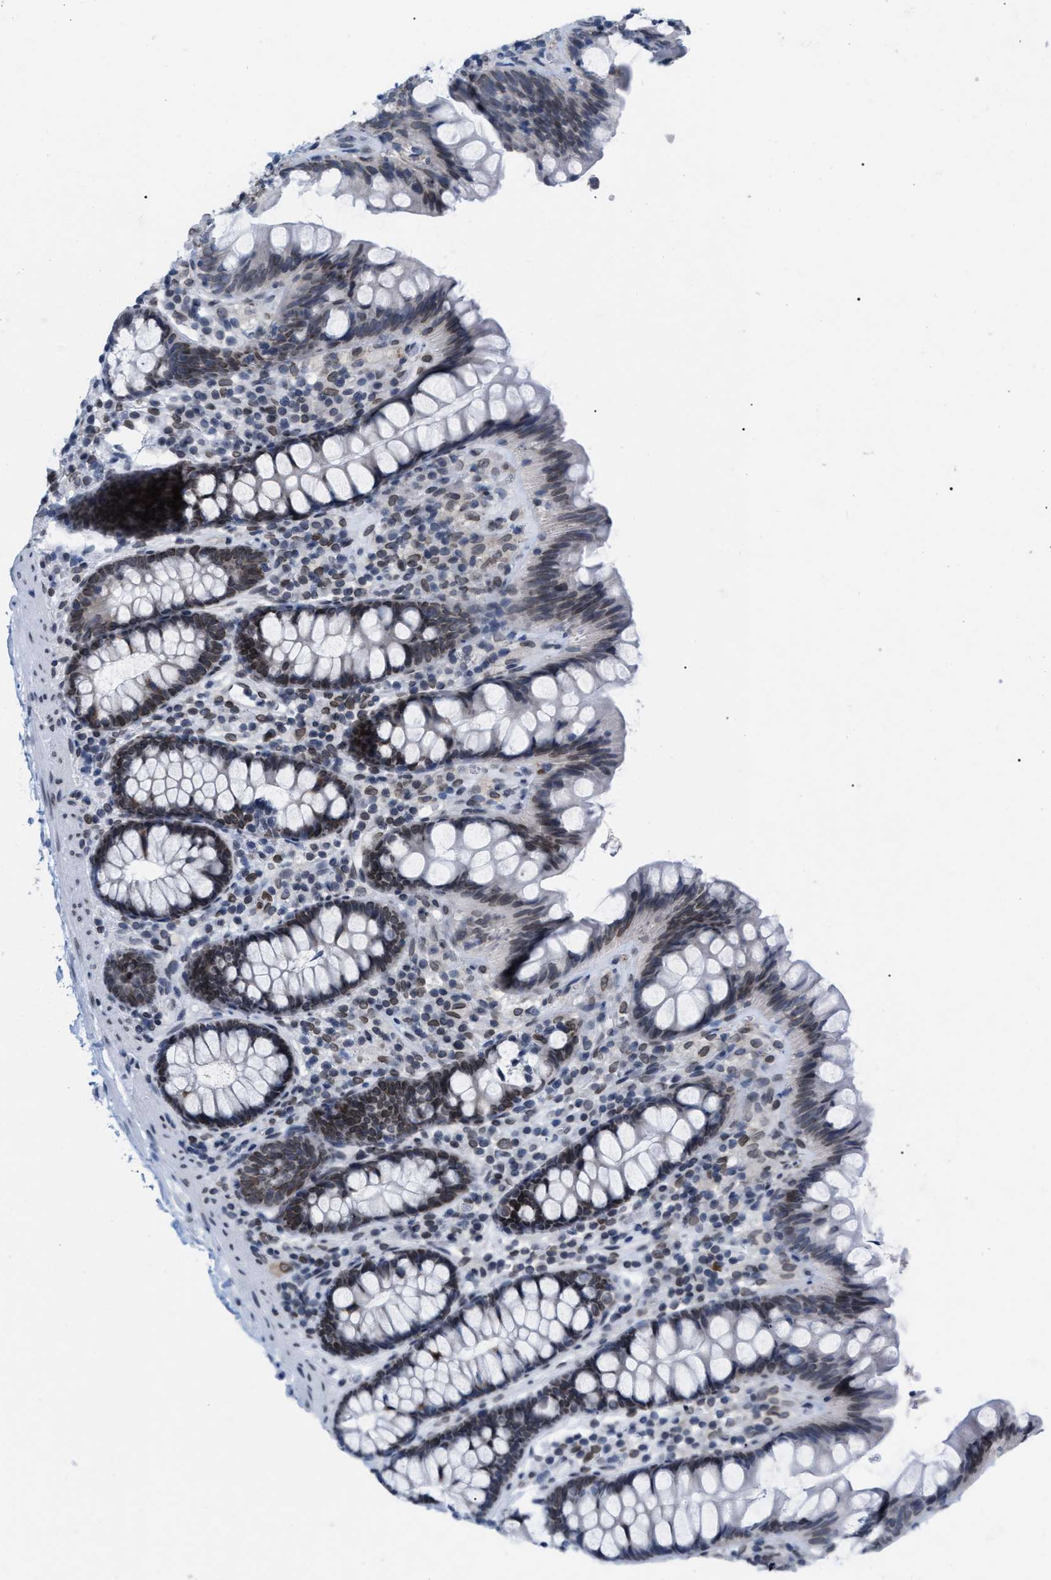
{"staining": {"intensity": "negative", "quantity": "none", "location": "none"}, "tissue": "colon", "cell_type": "Endothelial cells", "image_type": "normal", "snomed": [{"axis": "morphology", "description": "Normal tissue, NOS"}, {"axis": "topography", "description": "Colon"}], "caption": "Endothelial cells show no significant protein staining in unremarkable colon. (DAB immunohistochemistry with hematoxylin counter stain).", "gene": "TPR", "patient": {"sex": "female", "age": 80}}